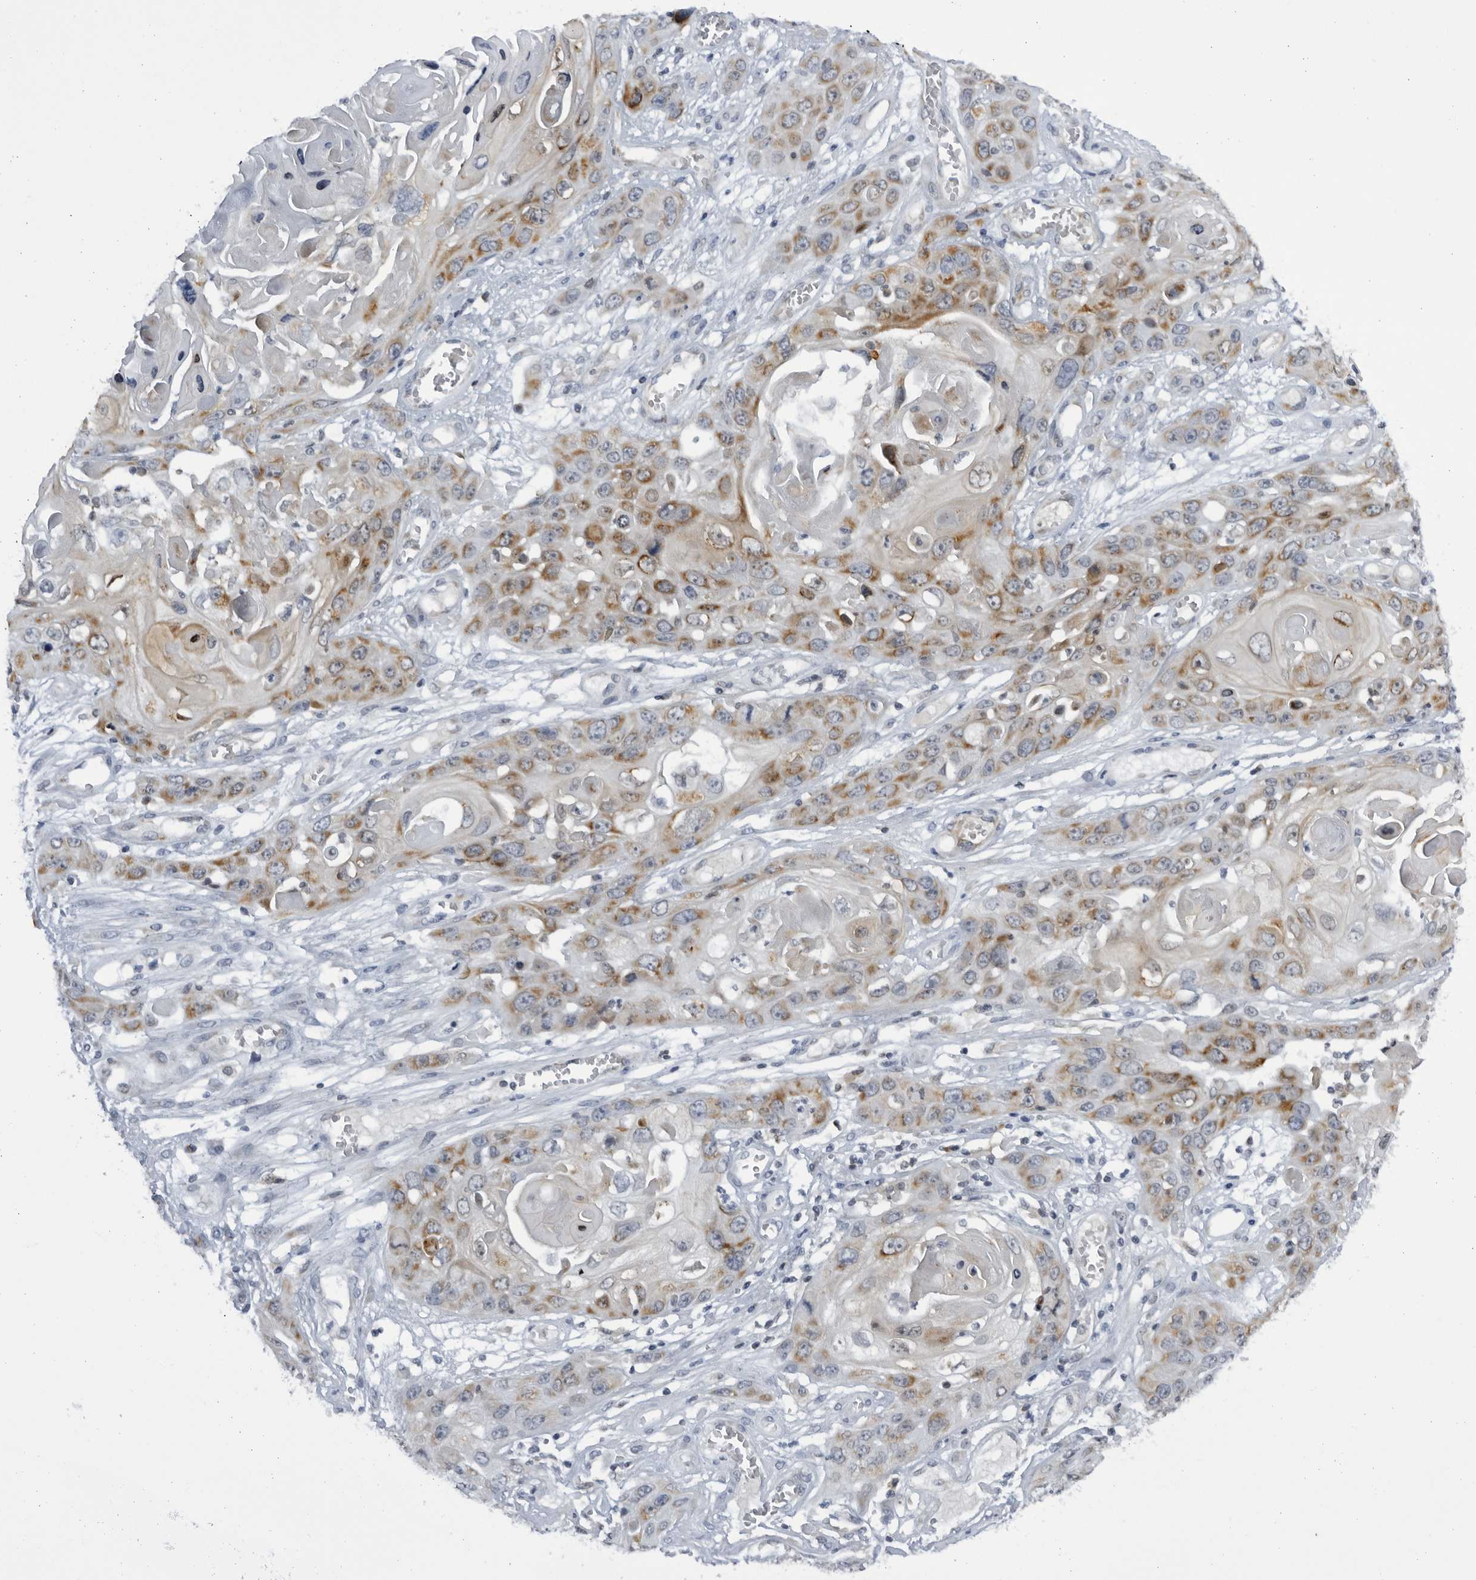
{"staining": {"intensity": "moderate", "quantity": ">75%", "location": "cytoplasmic/membranous"}, "tissue": "skin cancer", "cell_type": "Tumor cells", "image_type": "cancer", "snomed": [{"axis": "morphology", "description": "Squamous cell carcinoma, NOS"}, {"axis": "topography", "description": "Skin"}], "caption": "Protein staining demonstrates moderate cytoplasmic/membranous staining in about >75% of tumor cells in squamous cell carcinoma (skin). The staining was performed using DAB (3,3'-diaminobenzidine) to visualize the protein expression in brown, while the nuclei were stained in blue with hematoxylin (Magnification: 20x).", "gene": "SLC25A22", "patient": {"sex": "male", "age": 55}}